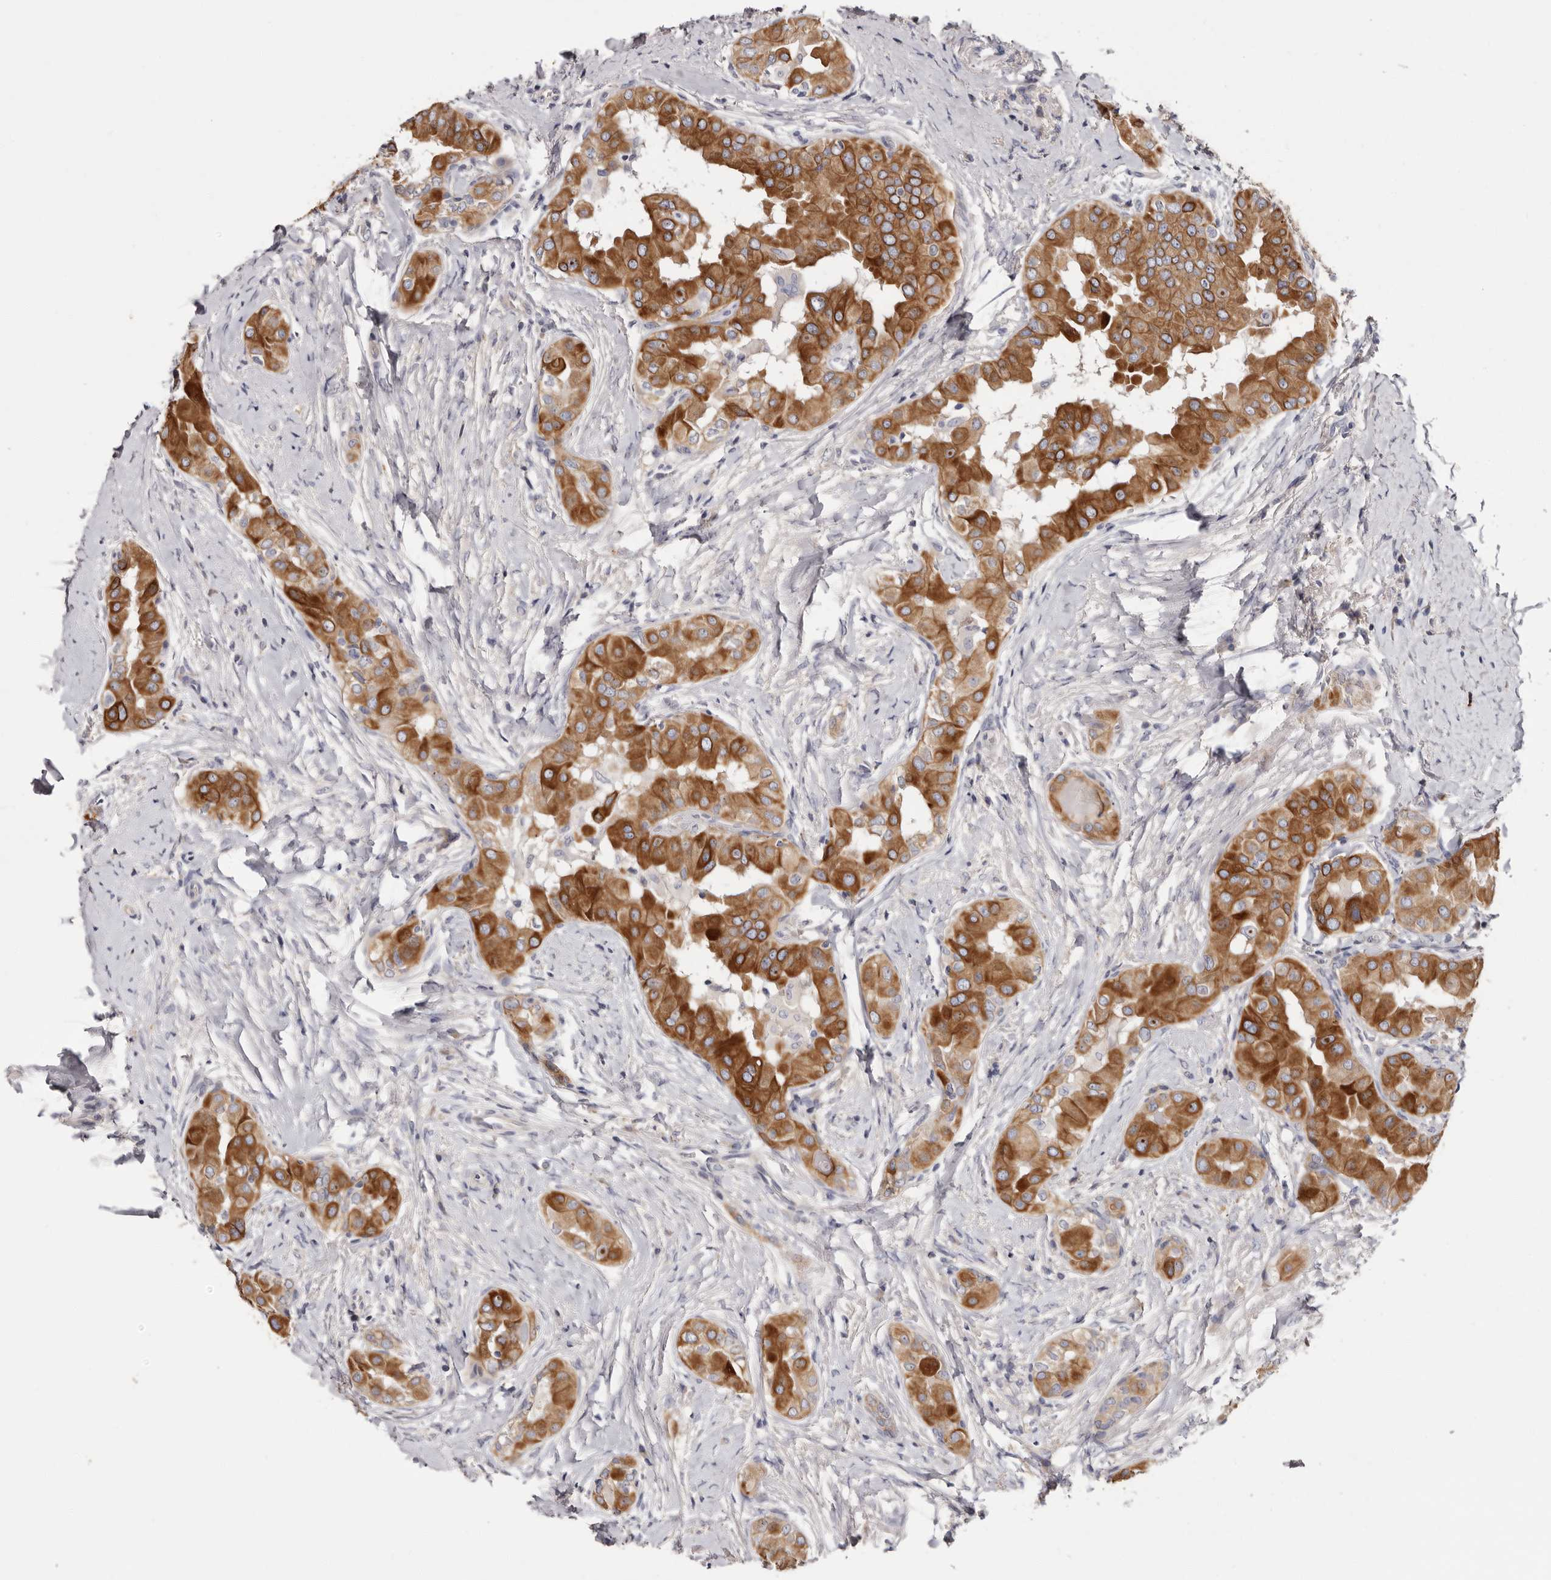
{"staining": {"intensity": "strong", "quantity": ">75%", "location": "cytoplasmic/membranous"}, "tissue": "thyroid cancer", "cell_type": "Tumor cells", "image_type": "cancer", "snomed": [{"axis": "morphology", "description": "Papillary adenocarcinoma, NOS"}, {"axis": "topography", "description": "Thyroid gland"}], "caption": "Strong cytoplasmic/membranous positivity is appreciated in about >75% of tumor cells in papillary adenocarcinoma (thyroid). (IHC, brightfield microscopy, high magnification).", "gene": "STK16", "patient": {"sex": "male", "age": 33}}